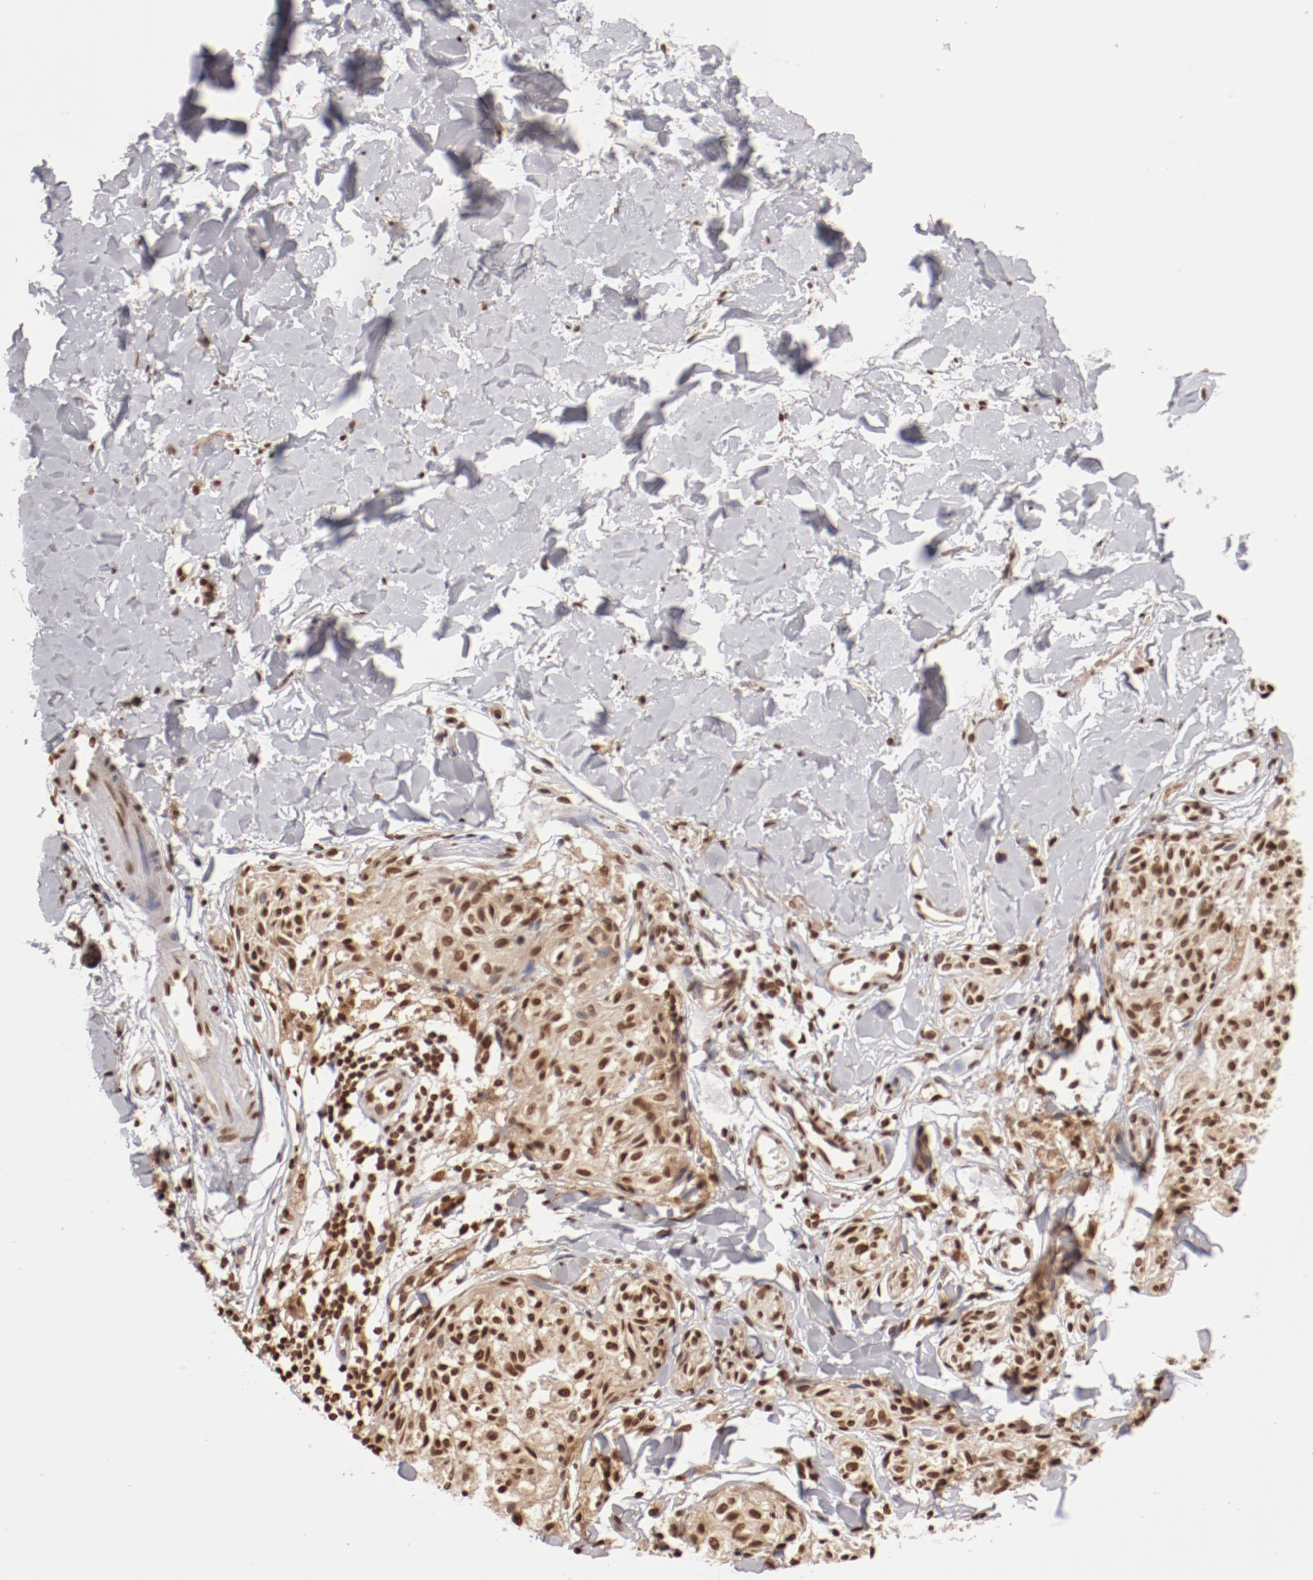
{"staining": {"intensity": "moderate", "quantity": ">75%", "location": "nuclear"}, "tissue": "melanoma", "cell_type": "Tumor cells", "image_type": "cancer", "snomed": [{"axis": "morphology", "description": "Malignant melanoma, Metastatic site"}, {"axis": "topography", "description": "Skin"}], "caption": "High-power microscopy captured an IHC image of malignant melanoma (metastatic site), revealing moderate nuclear staining in approximately >75% of tumor cells.", "gene": "ABL2", "patient": {"sex": "female", "age": 66}}